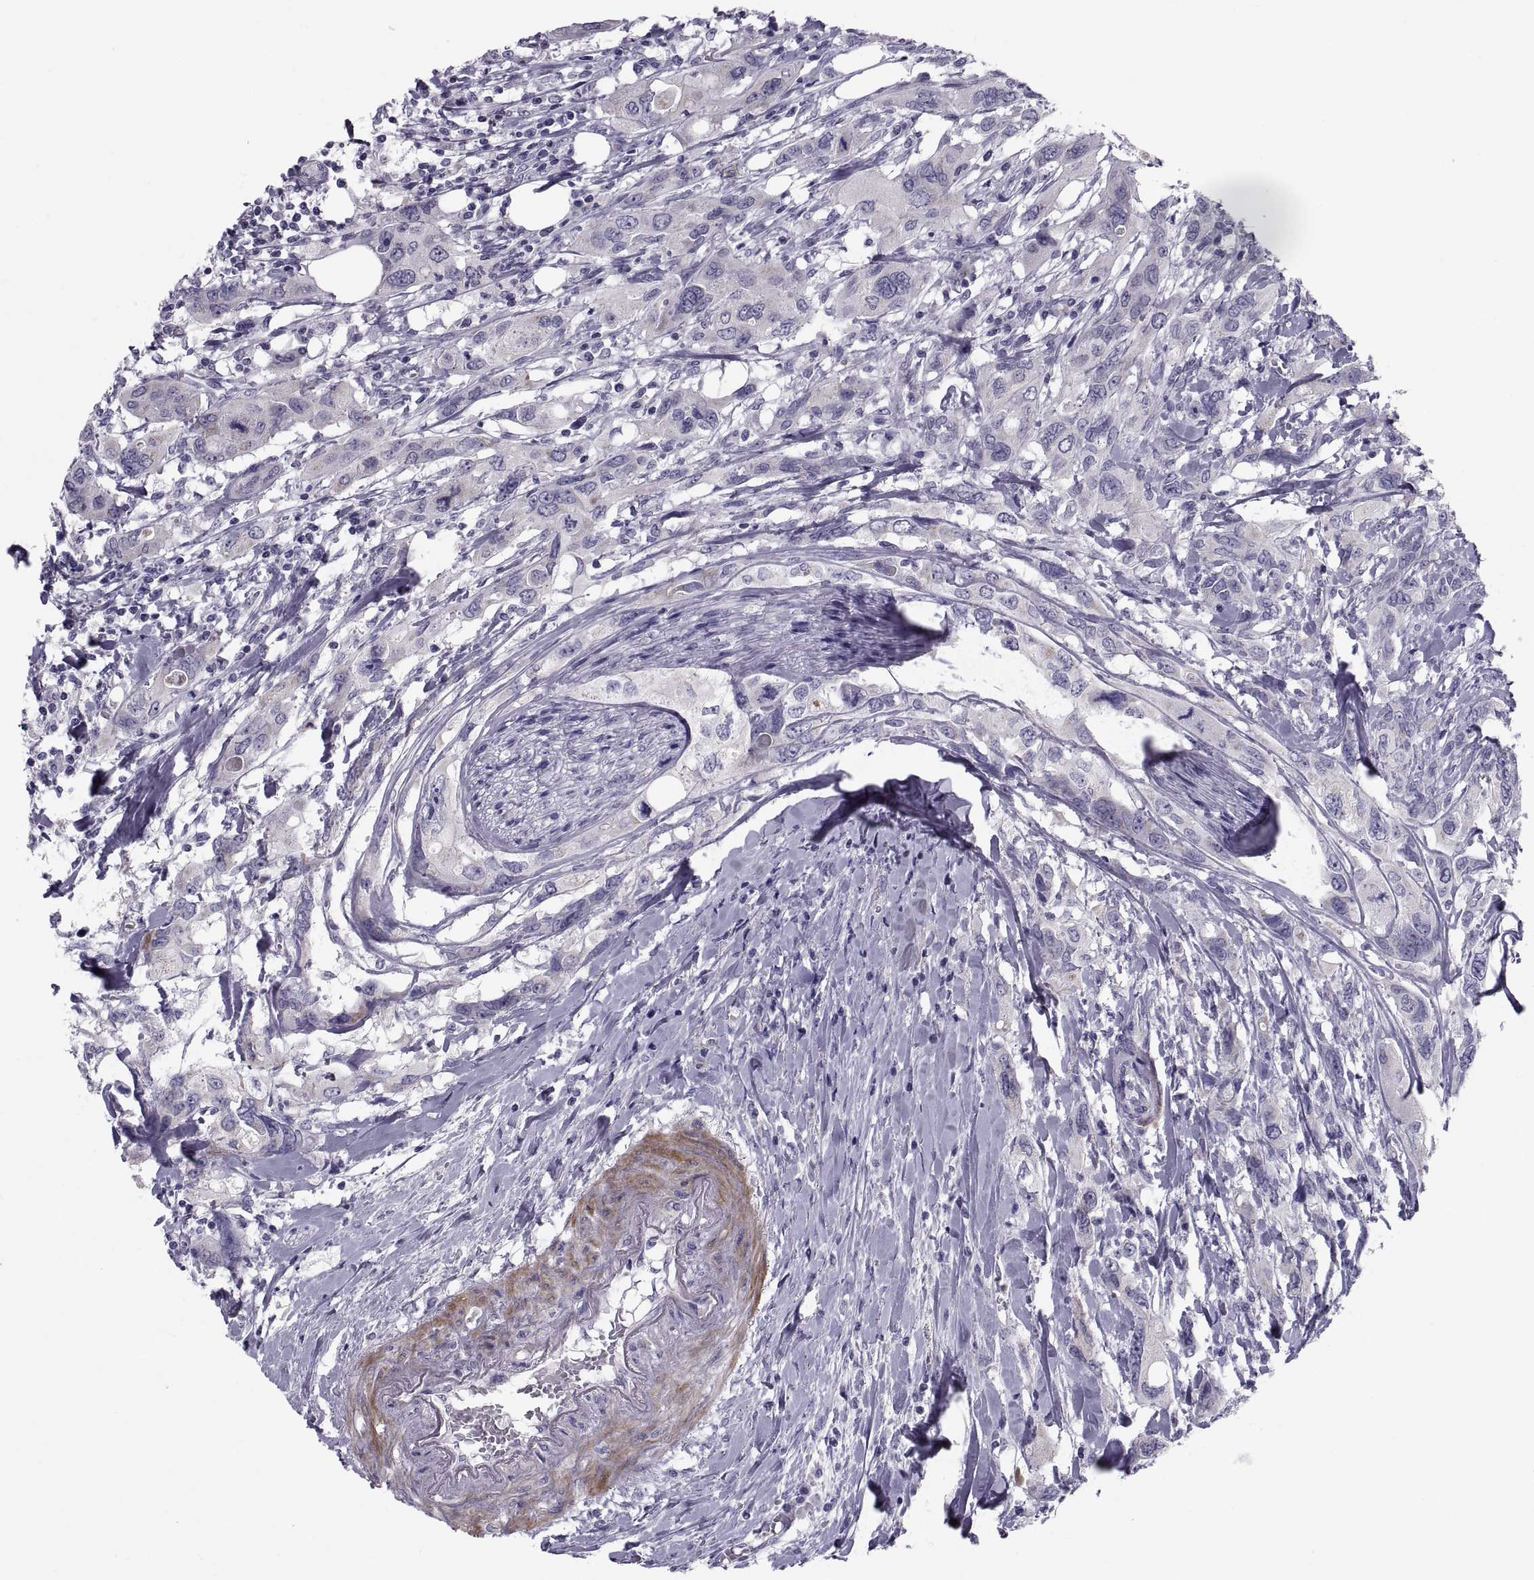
{"staining": {"intensity": "negative", "quantity": "none", "location": "none"}, "tissue": "urothelial cancer", "cell_type": "Tumor cells", "image_type": "cancer", "snomed": [{"axis": "morphology", "description": "Urothelial carcinoma, NOS"}, {"axis": "morphology", "description": "Urothelial carcinoma, High grade"}, {"axis": "topography", "description": "Urinary bladder"}], "caption": "Urothelial carcinoma (high-grade) stained for a protein using immunohistochemistry (IHC) displays no staining tumor cells.", "gene": "PDZRN4", "patient": {"sex": "male", "age": 63}}